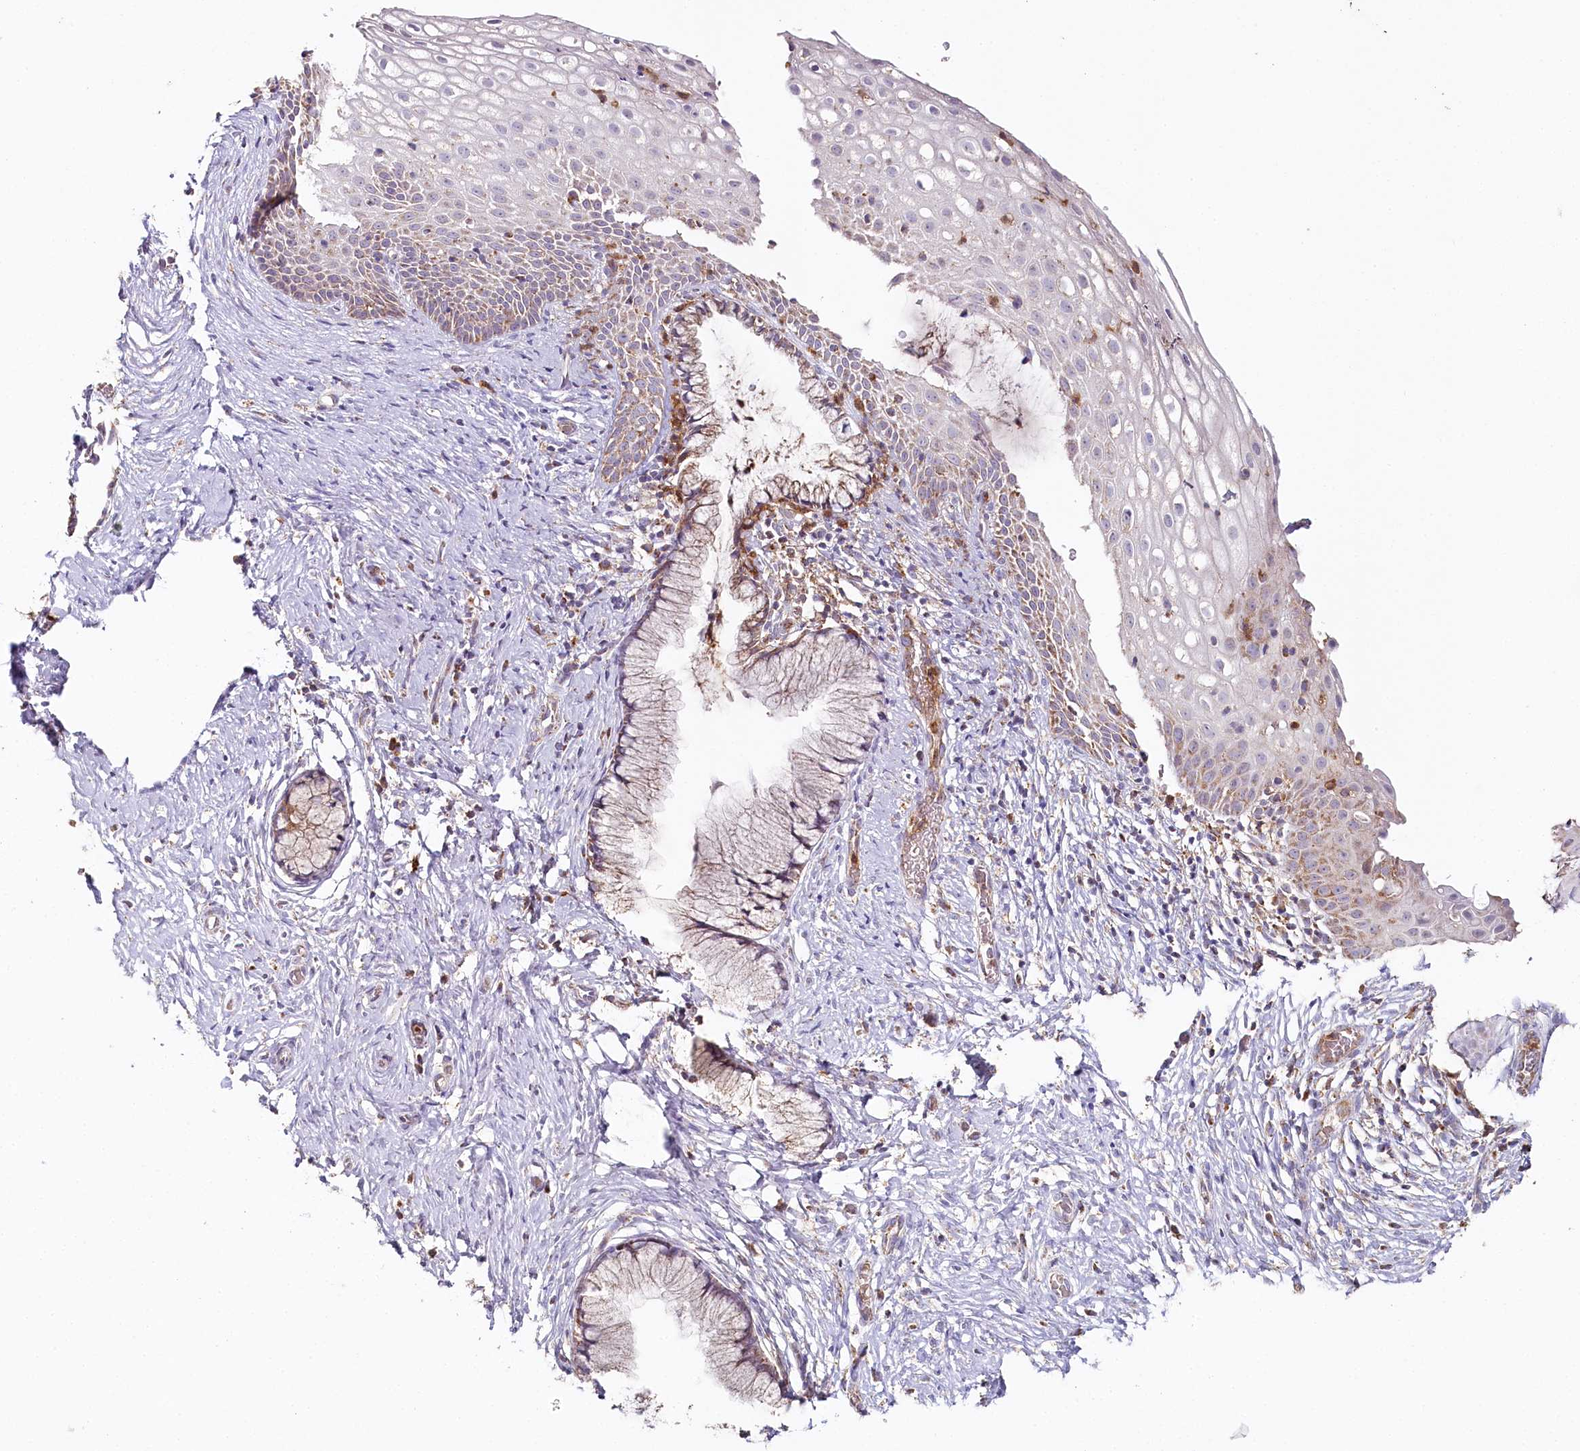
{"staining": {"intensity": "weak", "quantity": "<25%", "location": "cytoplasmic/membranous"}, "tissue": "cervix", "cell_type": "Glandular cells", "image_type": "normal", "snomed": [{"axis": "morphology", "description": "Normal tissue, NOS"}, {"axis": "topography", "description": "Cervix"}], "caption": "Cervix stained for a protein using immunohistochemistry (IHC) demonstrates no staining glandular cells.", "gene": "MMP25", "patient": {"sex": "female", "age": 33}}